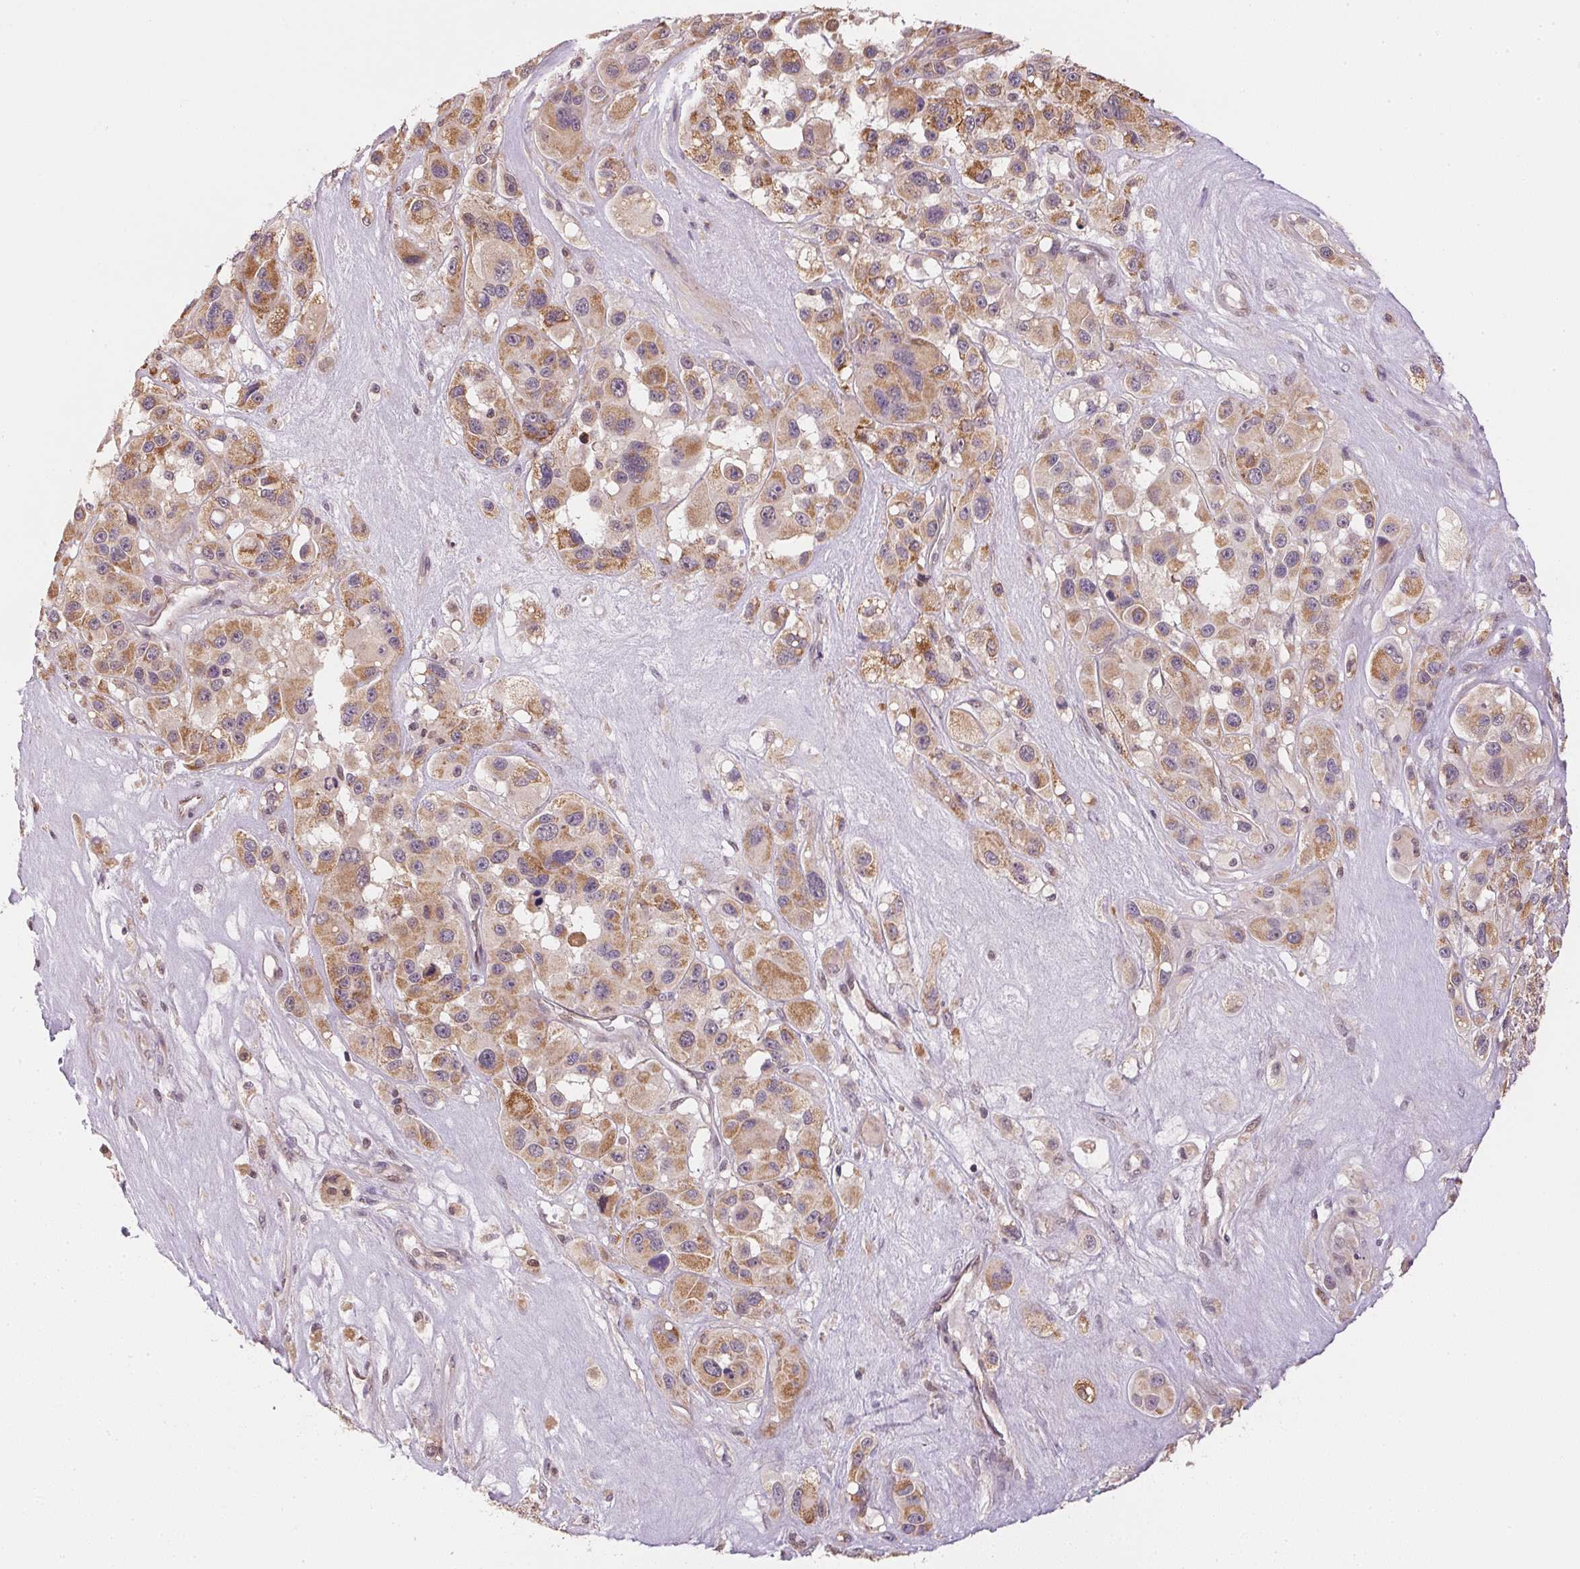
{"staining": {"intensity": "moderate", "quantity": "25%-75%", "location": "cytoplasmic/membranous"}, "tissue": "melanoma", "cell_type": "Tumor cells", "image_type": "cancer", "snomed": [{"axis": "morphology", "description": "Malignant melanoma, Metastatic site"}, {"axis": "topography", "description": "Lymph node"}], "caption": "This is an image of immunohistochemistry (IHC) staining of malignant melanoma (metastatic site), which shows moderate staining in the cytoplasmic/membranous of tumor cells.", "gene": "SC5D", "patient": {"sex": "female", "age": 65}}